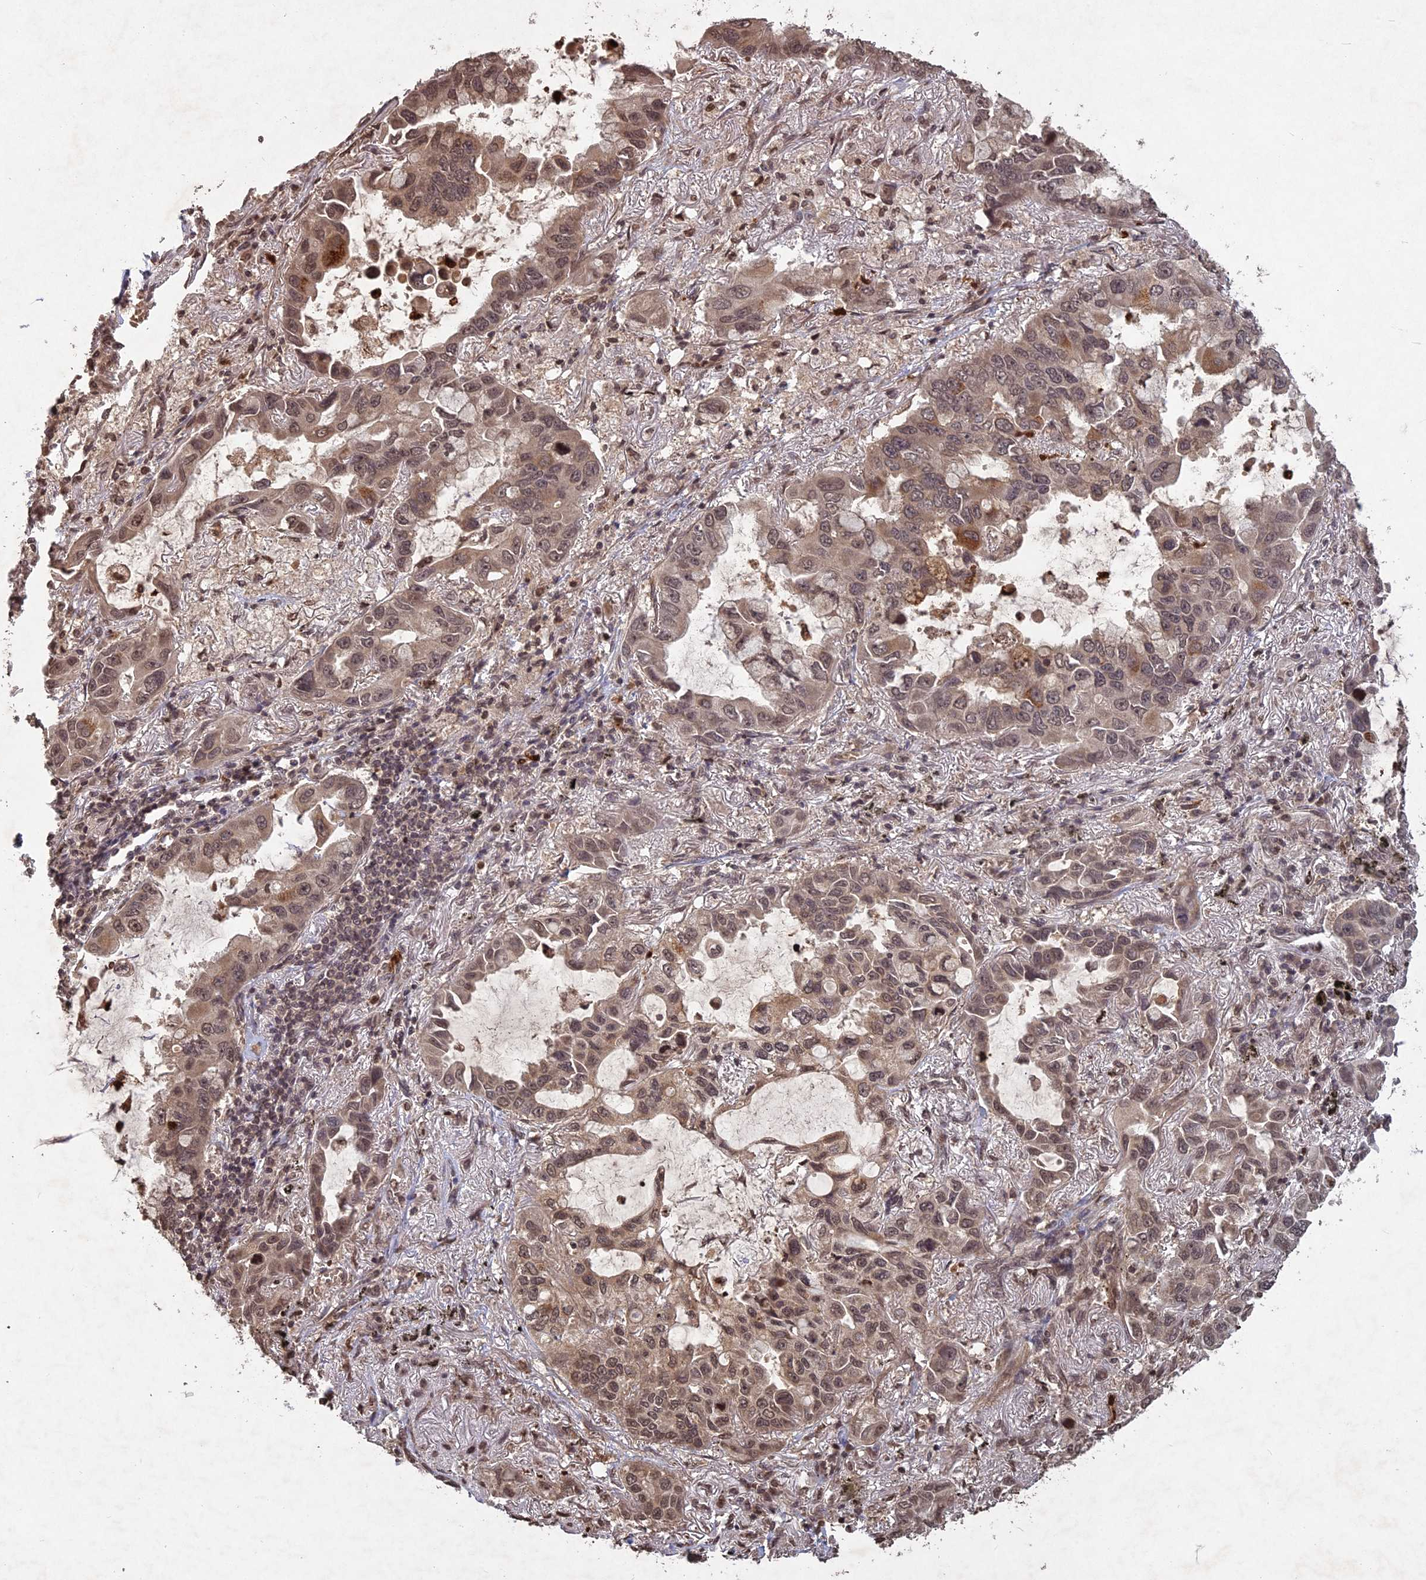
{"staining": {"intensity": "moderate", "quantity": "25%-75%", "location": "nuclear"}, "tissue": "lung cancer", "cell_type": "Tumor cells", "image_type": "cancer", "snomed": [{"axis": "morphology", "description": "Adenocarcinoma, NOS"}, {"axis": "topography", "description": "Lung"}], "caption": "Approximately 25%-75% of tumor cells in human lung cancer (adenocarcinoma) exhibit moderate nuclear protein staining as visualized by brown immunohistochemical staining.", "gene": "SRMS", "patient": {"sex": "male", "age": 64}}